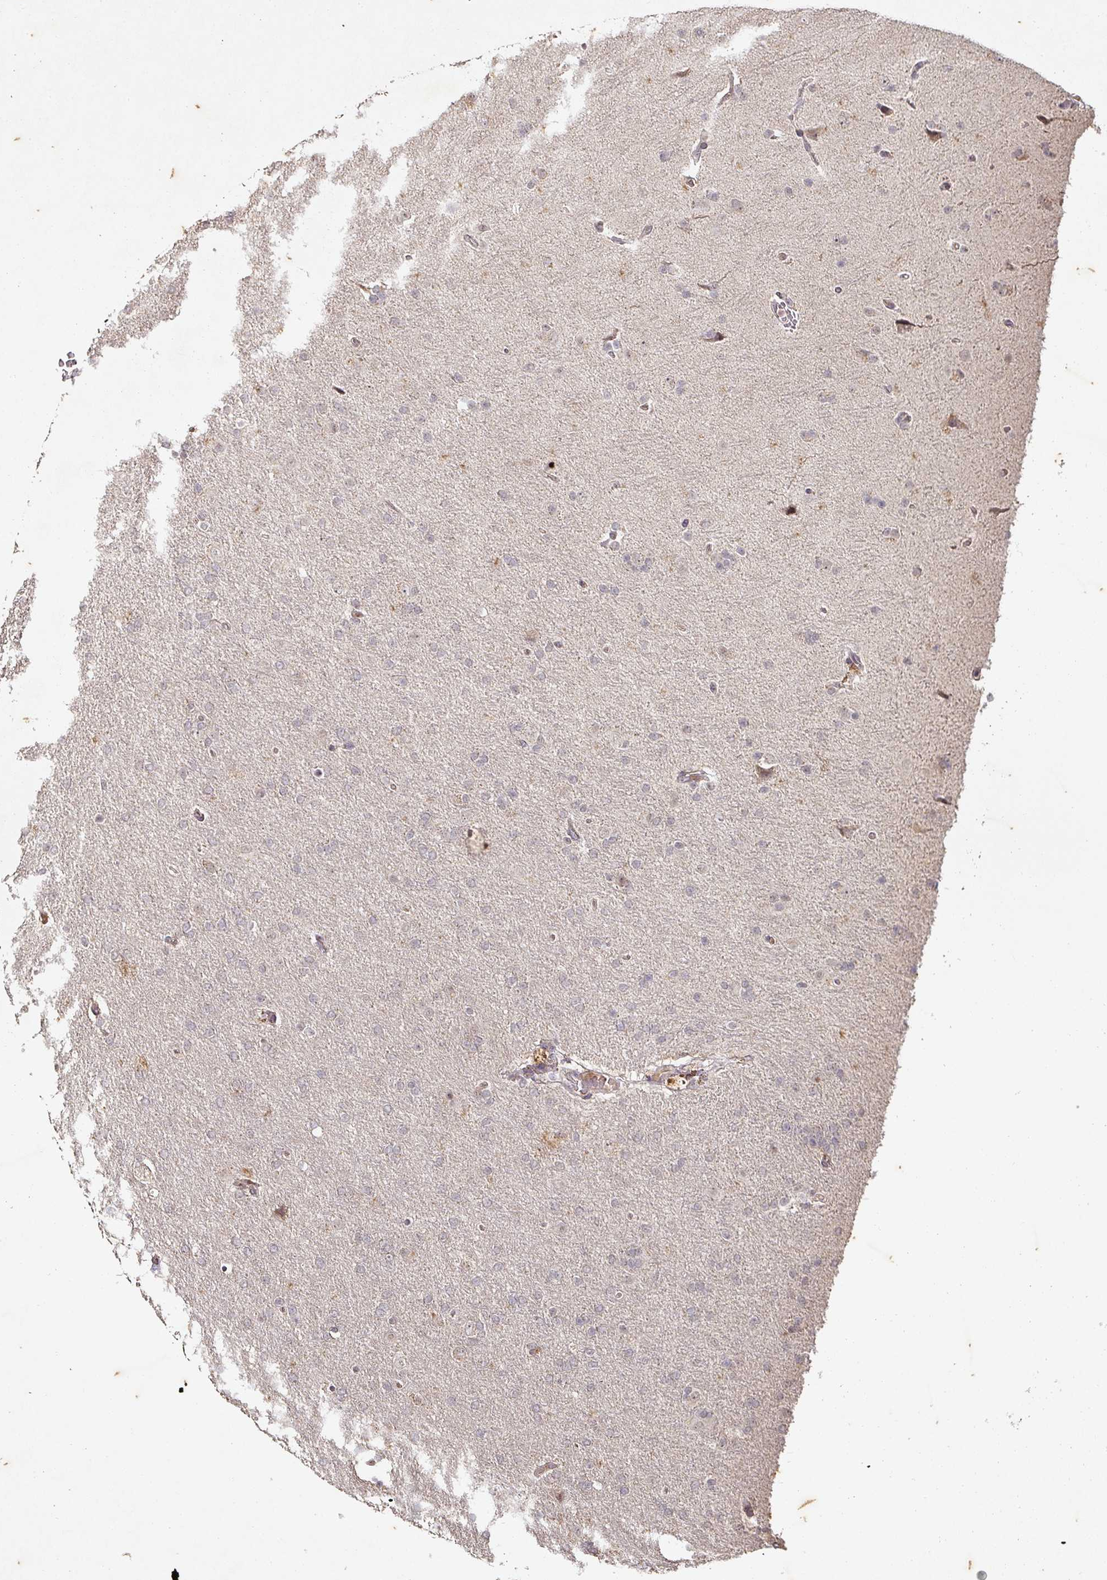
{"staining": {"intensity": "negative", "quantity": "none", "location": "none"}, "tissue": "glioma", "cell_type": "Tumor cells", "image_type": "cancer", "snomed": [{"axis": "morphology", "description": "Glioma, malignant, High grade"}, {"axis": "topography", "description": "Brain"}], "caption": "There is no significant expression in tumor cells of glioma. The staining is performed using DAB (3,3'-diaminobenzidine) brown chromogen with nuclei counter-stained in using hematoxylin.", "gene": "CAPN5", "patient": {"sex": "male", "age": 72}}